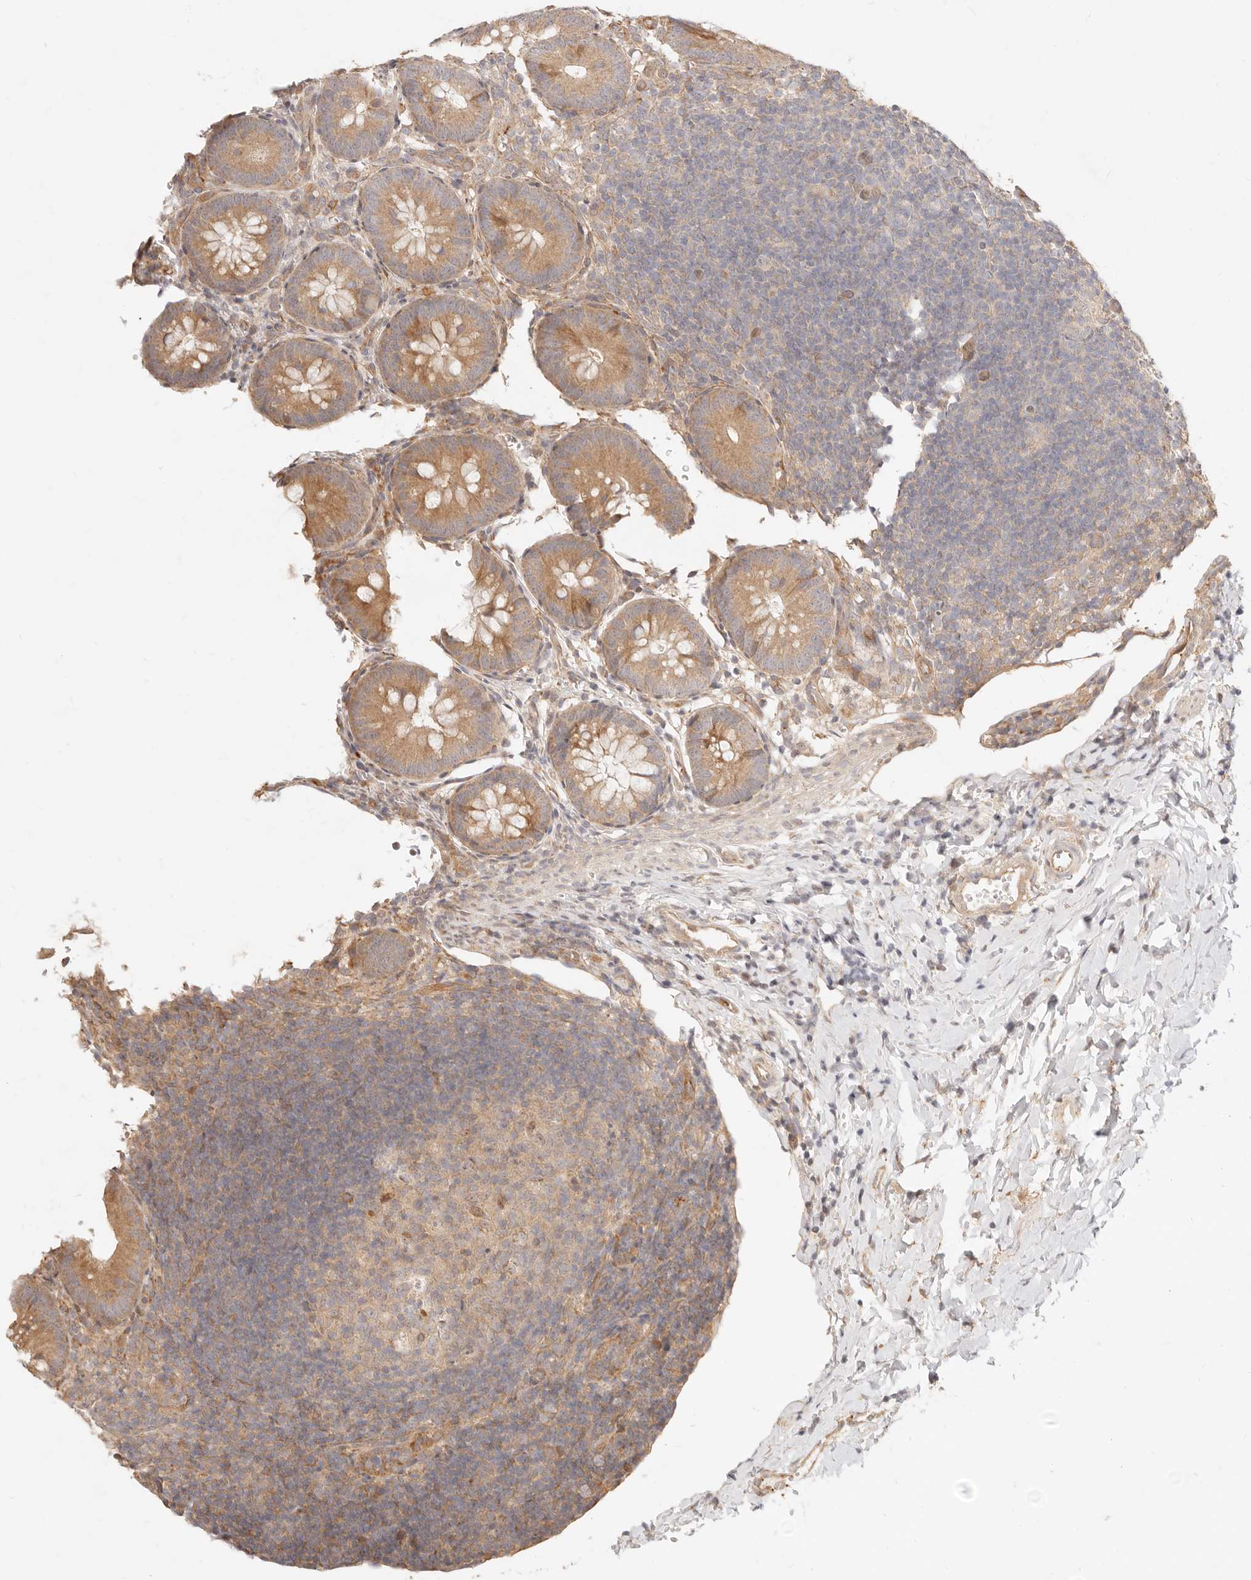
{"staining": {"intensity": "moderate", "quantity": ">75%", "location": "cytoplasmic/membranous"}, "tissue": "appendix", "cell_type": "Glandular cells", "image_type": "normal", "snomed": [{"axis": "morphology", "description": "Normal tissue, NOS"}, {"axis": "topography", "description": "Appendix"}], "caption": "Brown immunohistochemical staining in normal human appendix demonstrates moderate cytoplasmic/membranous staining in about >75% of glandular cells. (DAB = brown stain, brightfield microscopy at high magnification).", "gene": "UBXN10", "patient": {"sex": "male", "age": 1}}